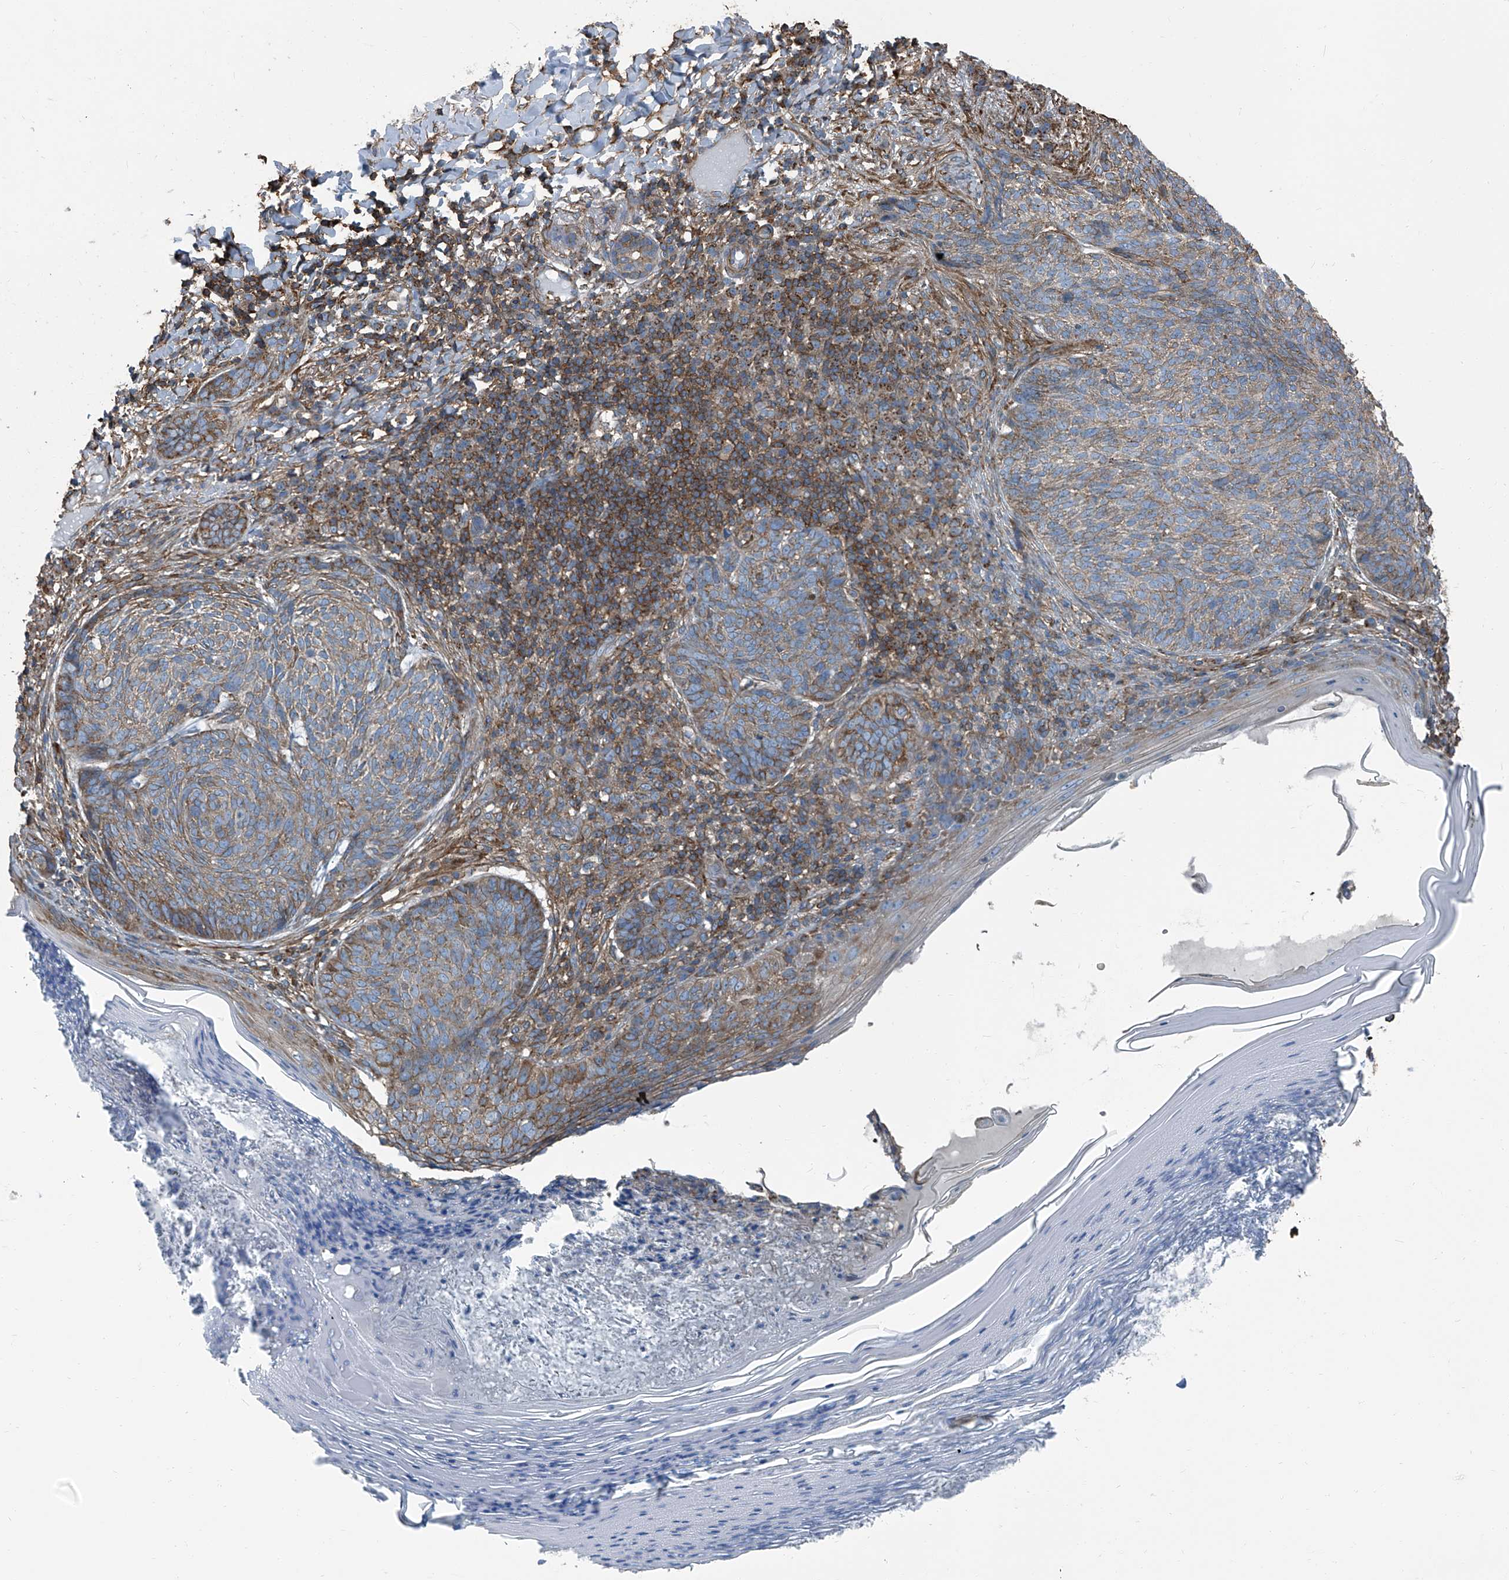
{"staining": {"intensity": "moderate", "quantity": "25%-75%", "location": "cytoplasmic/membranous"}, "tissue": "skin cancer", "cell_type": "Tumor cells", "image_type": "cancer", "snomed": [{"axis": "morphology", "description": "Basal cell carcinoma"}, {"axis": "topography", "description": "Skin"}], "caption": "Protein staining reveals moderate cytoplasmic/membranous positivity in approximately 25%-75% of tumor cells in skin cancer (basal cell carcinoma).", "gene": "SEPTIN7", "patient": {"sex": "male", "age": 85}}